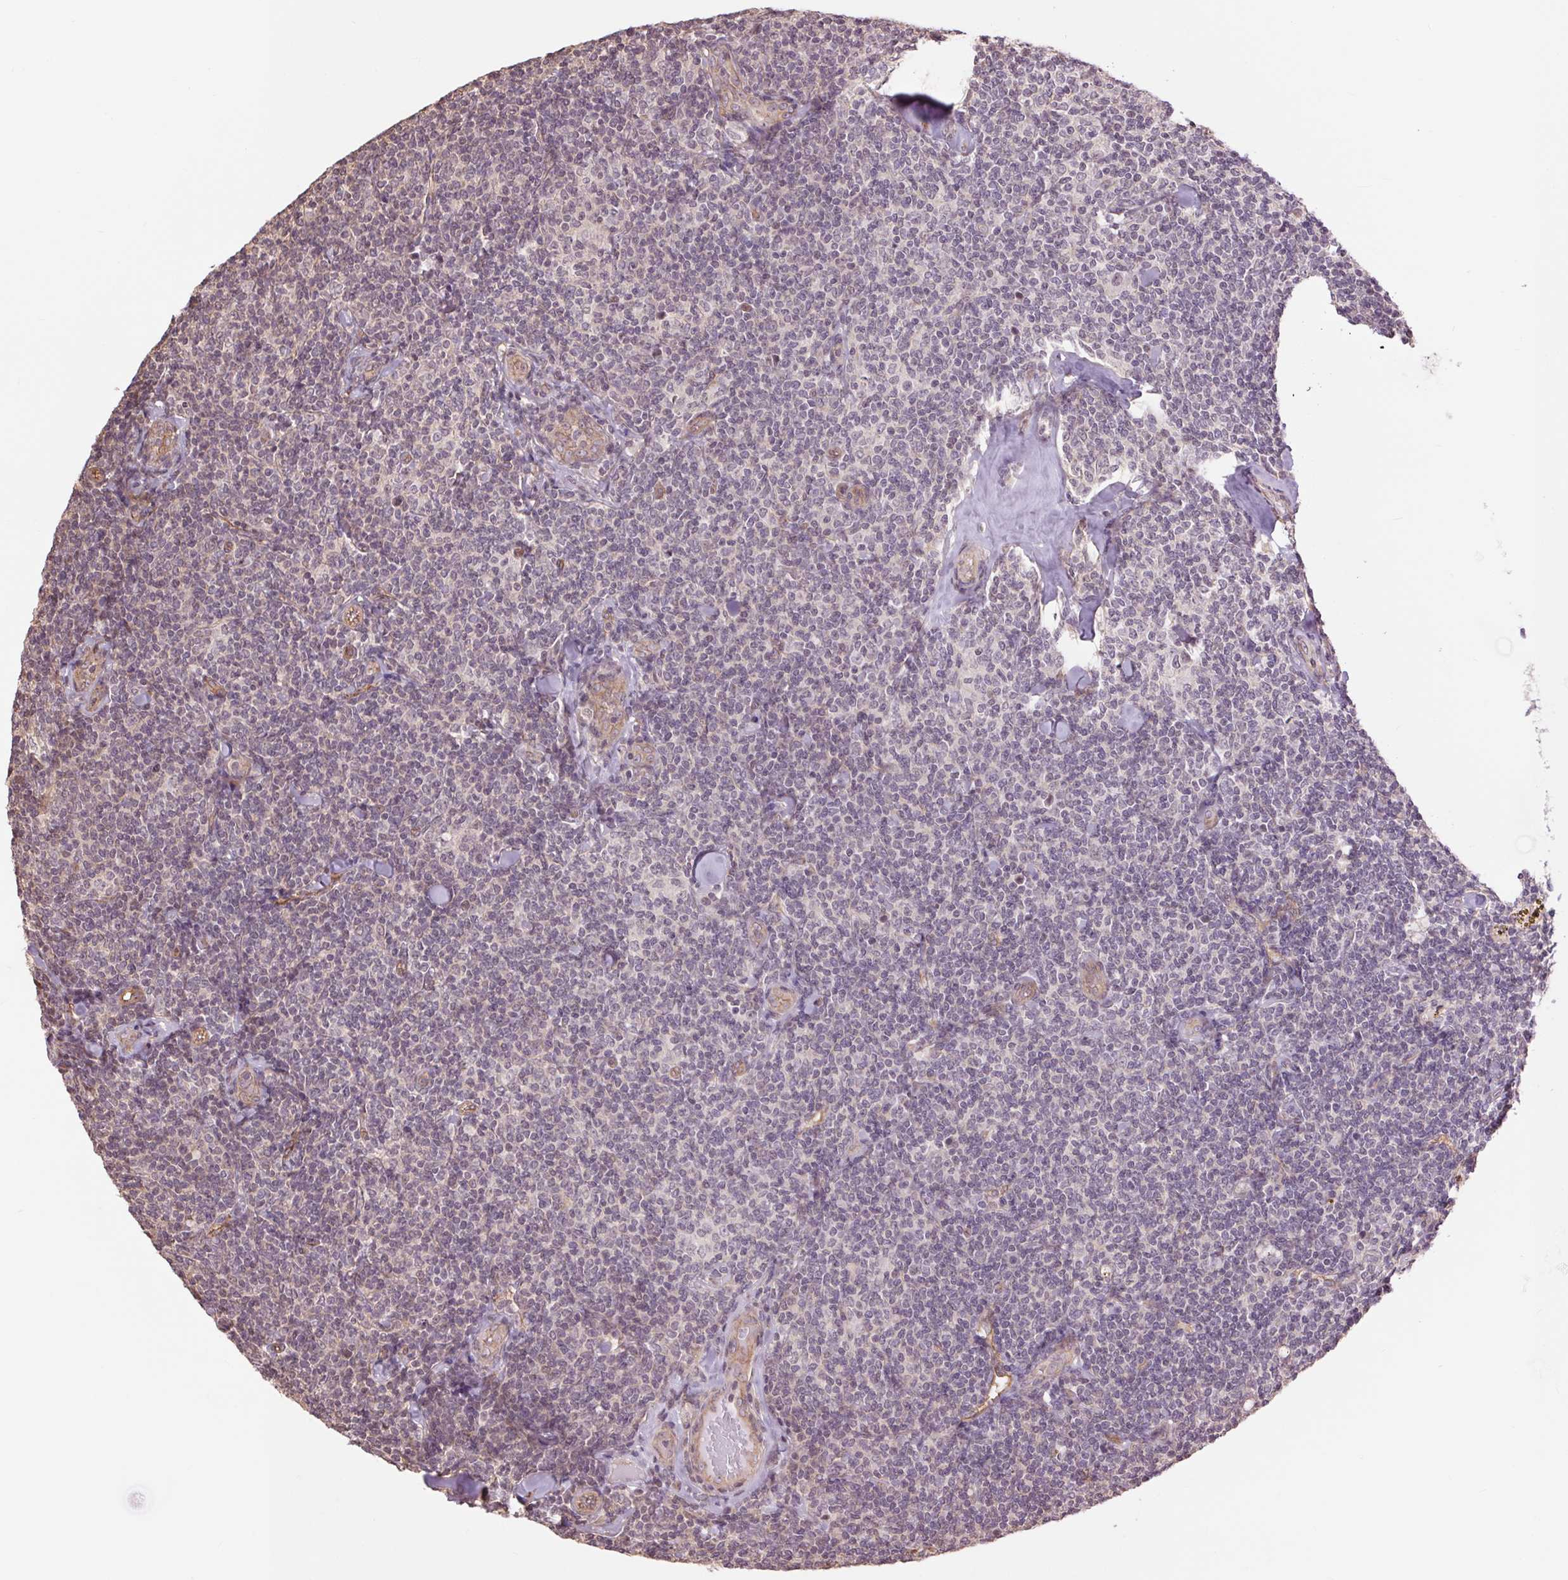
{"staining": {"intensity": "negative", "quantity": "none", "location": "none"}, "tissue": "lymphoma", "cell_type": "Tumor cells", "image_type": "cancer", "snomed": [{"axis": "morphology", "description": "Malignant lymphoma, non-Hodgkin's type, Low grade"}, {"axis": "topography", "description": "Lymph node"}], "caption": "Immunohistochemistry (IHC) histopathology image of neoplastic tissue: human lymphoma stained with DAB demonstrates no significant protein staining in tumor cells.", "gene": "PALM", "patient": {"sex": "female", "age": 56}}